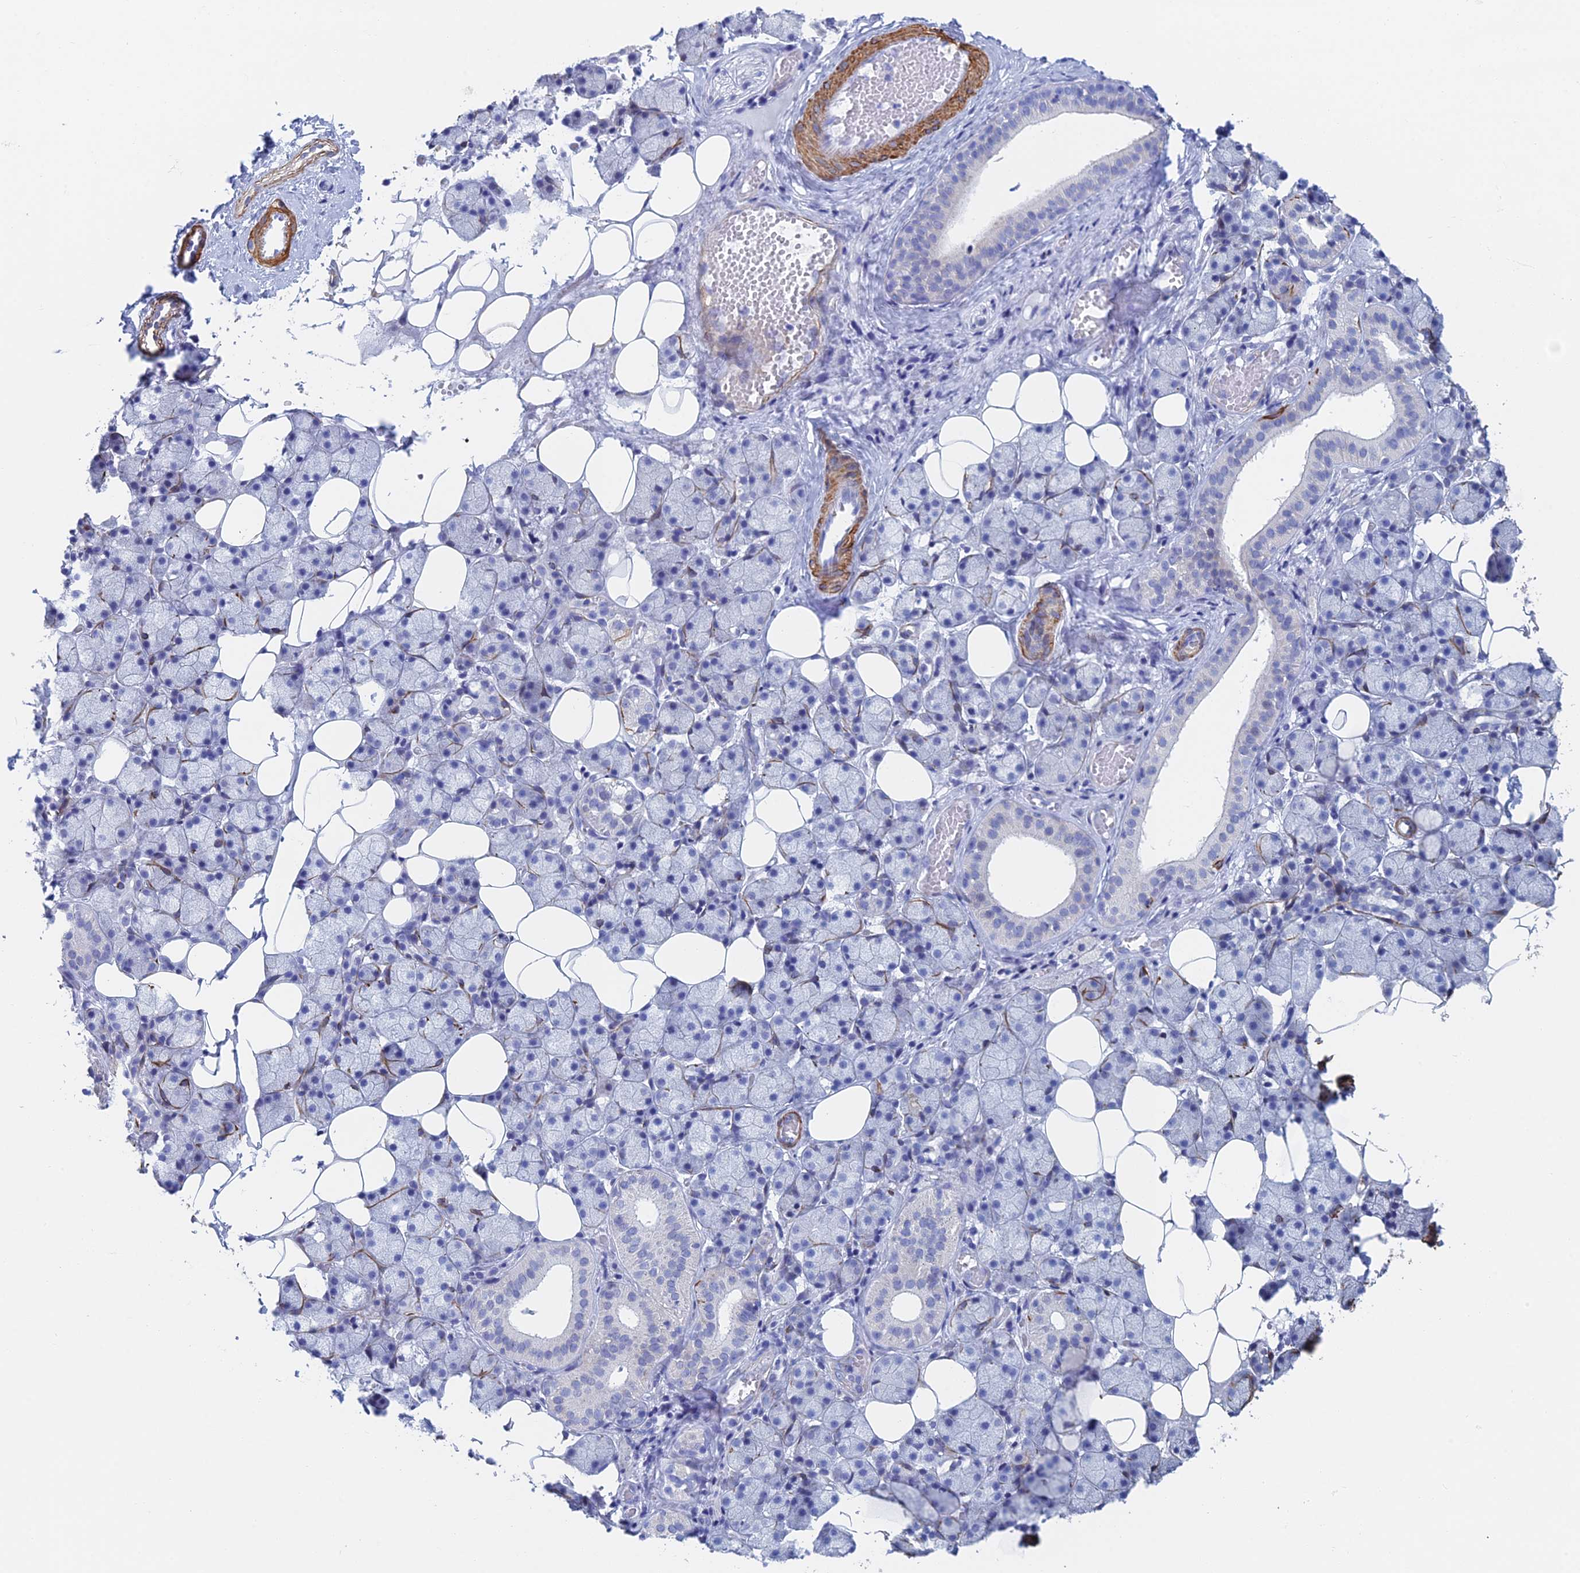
{"staining": {"intensity": "negative", "quantity": "none", "location": "none"}, "tissue": "salivary gland", "cell_type": "Glandular cells", "image_type": "normal", "snomed": [{"axis": "morphology", "description": "Normal tissue, NOS"}, {"axis": "topography", "description": "Salivary gland"}], "caption": "IHC micrograph of unremarkable salivary gland stained for a protein (brown), which demonstrates no staining in glandular cells.", "gene": "KCNK18", "patient": {"sex": "female", "age": 33}}